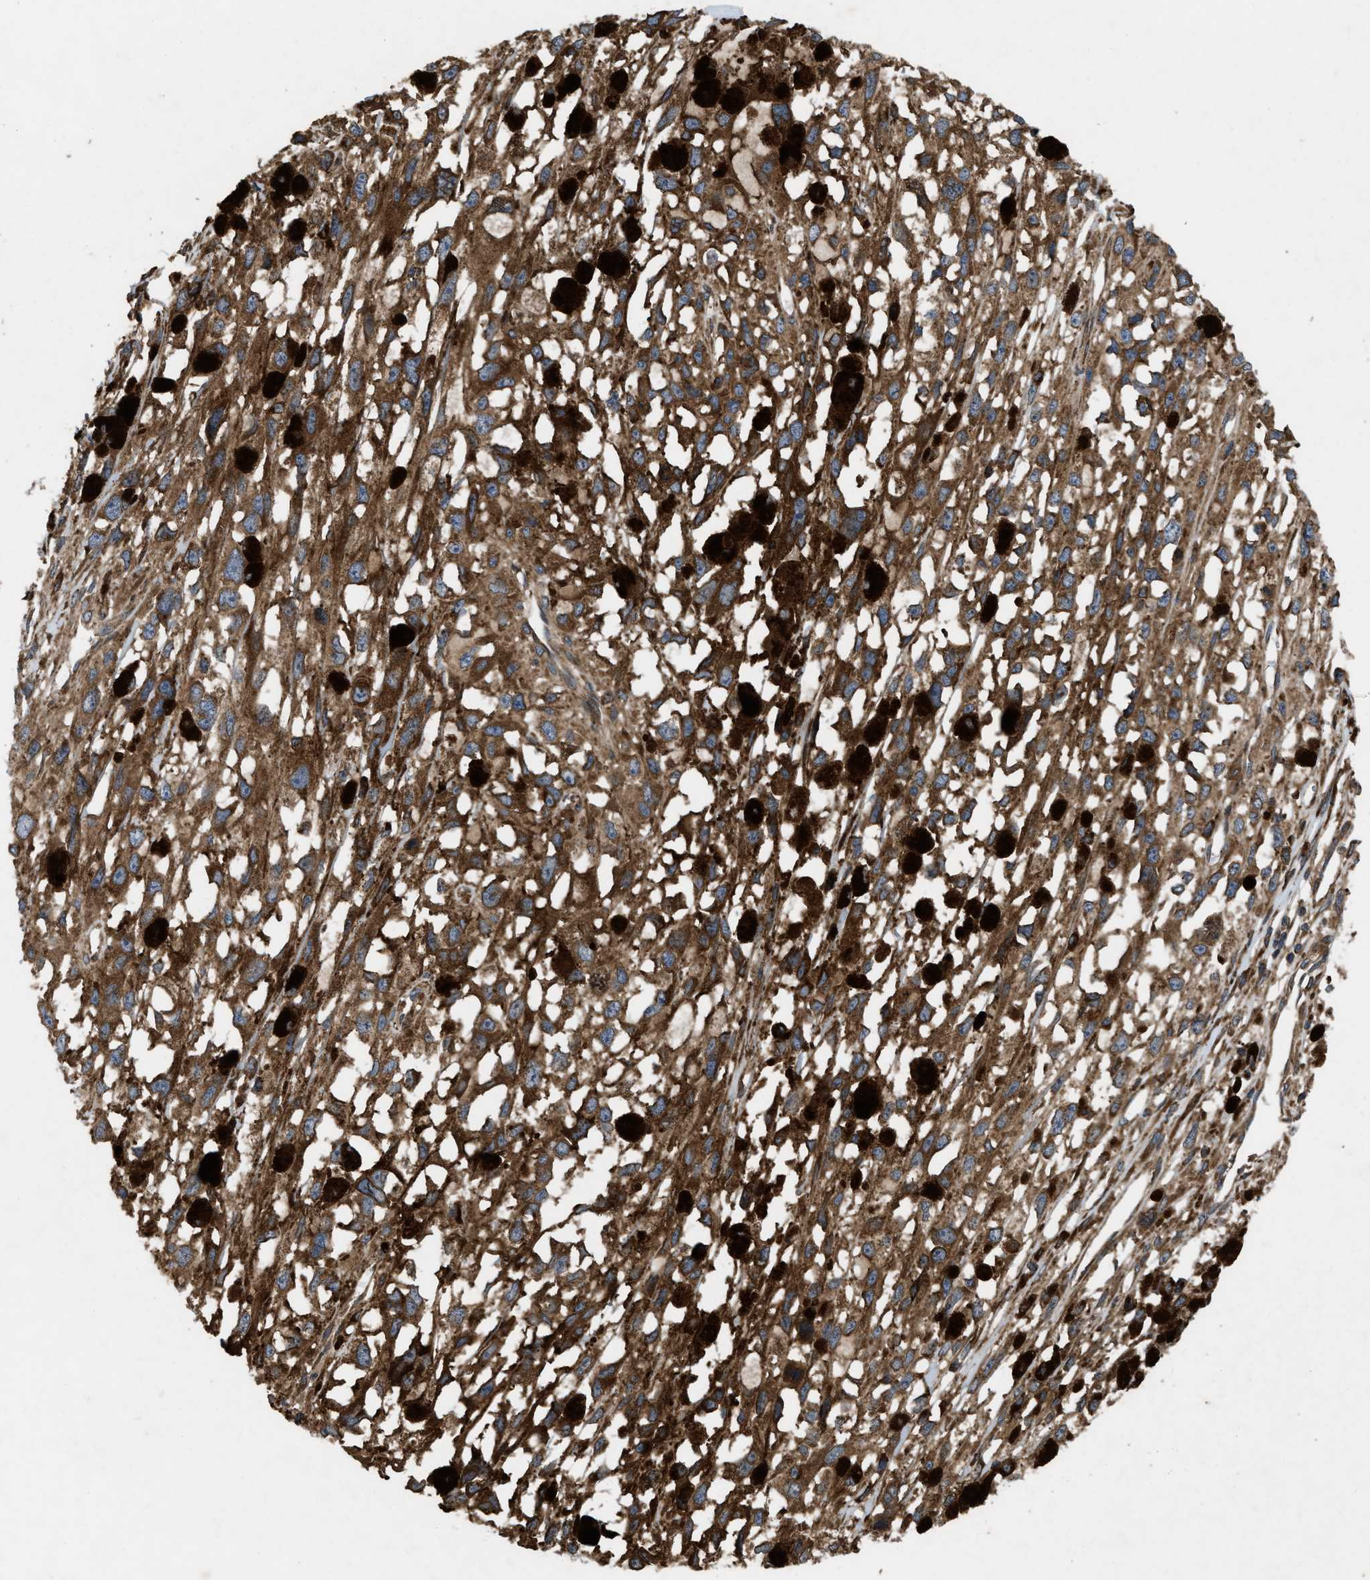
{"staining": {"intensity": "strong", "quantity": ">75%", "location": "cytoplasmic/membranous"}, "tissue": "melanoma", "cell_type": "Tumor cells", "image_type": "cancer", "snomed": [{"axis": "morphology", "description": "Malignant melanoma, Metastatic site"}, {"axis": "topography", "description": "Lymph node"}], "caption": "Protein staining reveals strong cytoplasmic/membranous expression in approximately >75% of tumor cells in melanoma. Nuclei are stained in blue.", "gene": "PER3", "patient": {"sex": "male", "age": 59}}